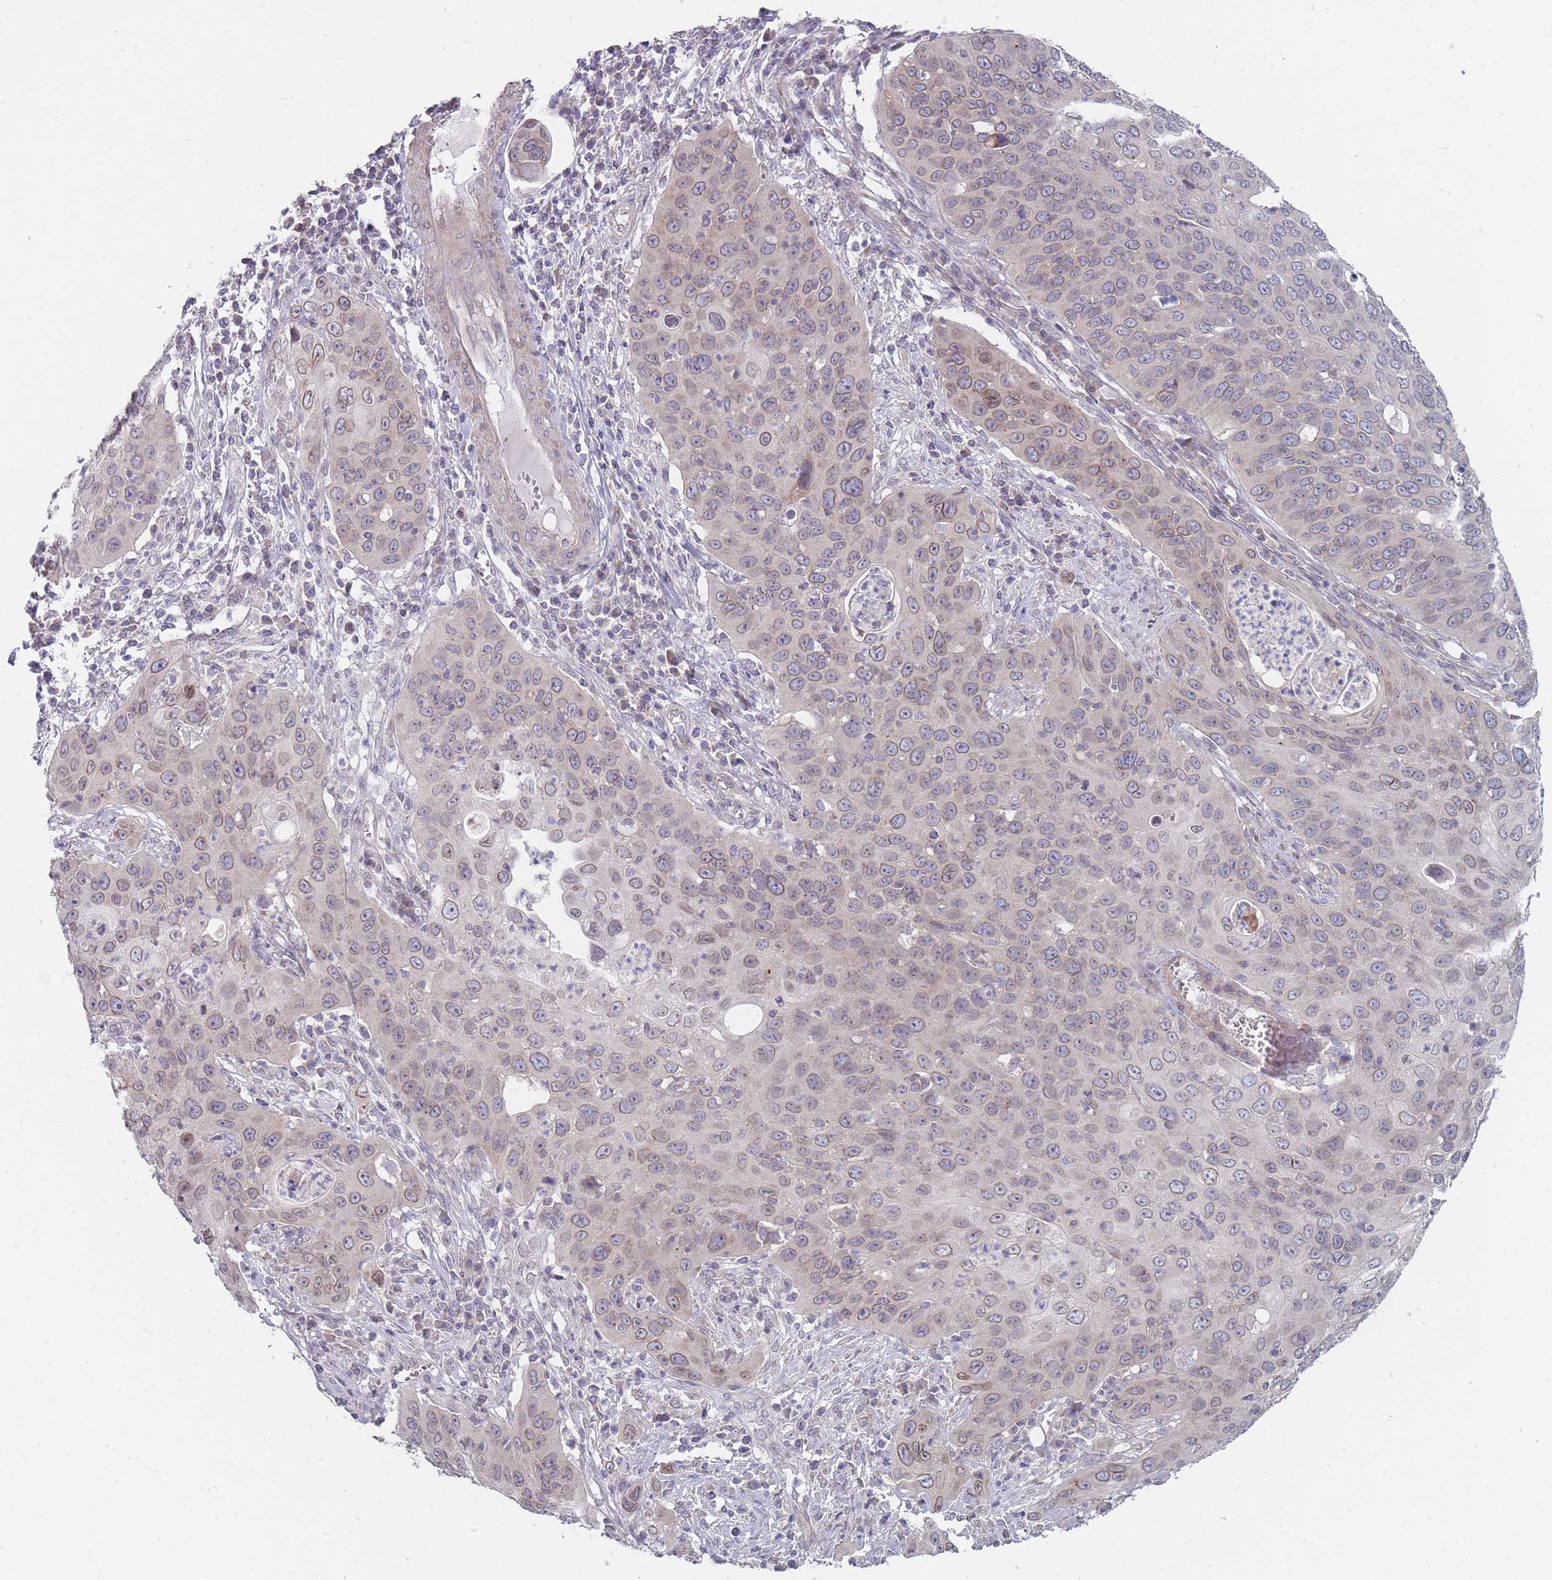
{"staining": {"intensity": "weak", "quantity": "25%-75%", "location": "cytoplasmic/membranous,nuclear"}, "tissue": "cervical cancer", "cell_type": "Tumor cells", "image_type": "cancer", "snomed": [{"axis": "morphology", "description": "Squamous cell carcinoma, NOS"}, {"axis": "topography", "description": "Cervix"}], "caption": "About 25%-75% of tumor cells in human cervical cancer (squamous cell carcinoma) reveal weak cytoplasmic/membranous and nuclear protein positivity as visualized by brown immunohistochemical staining.", "gene": "PCDH12", "patient": {"sex": "female", "age": 36}}